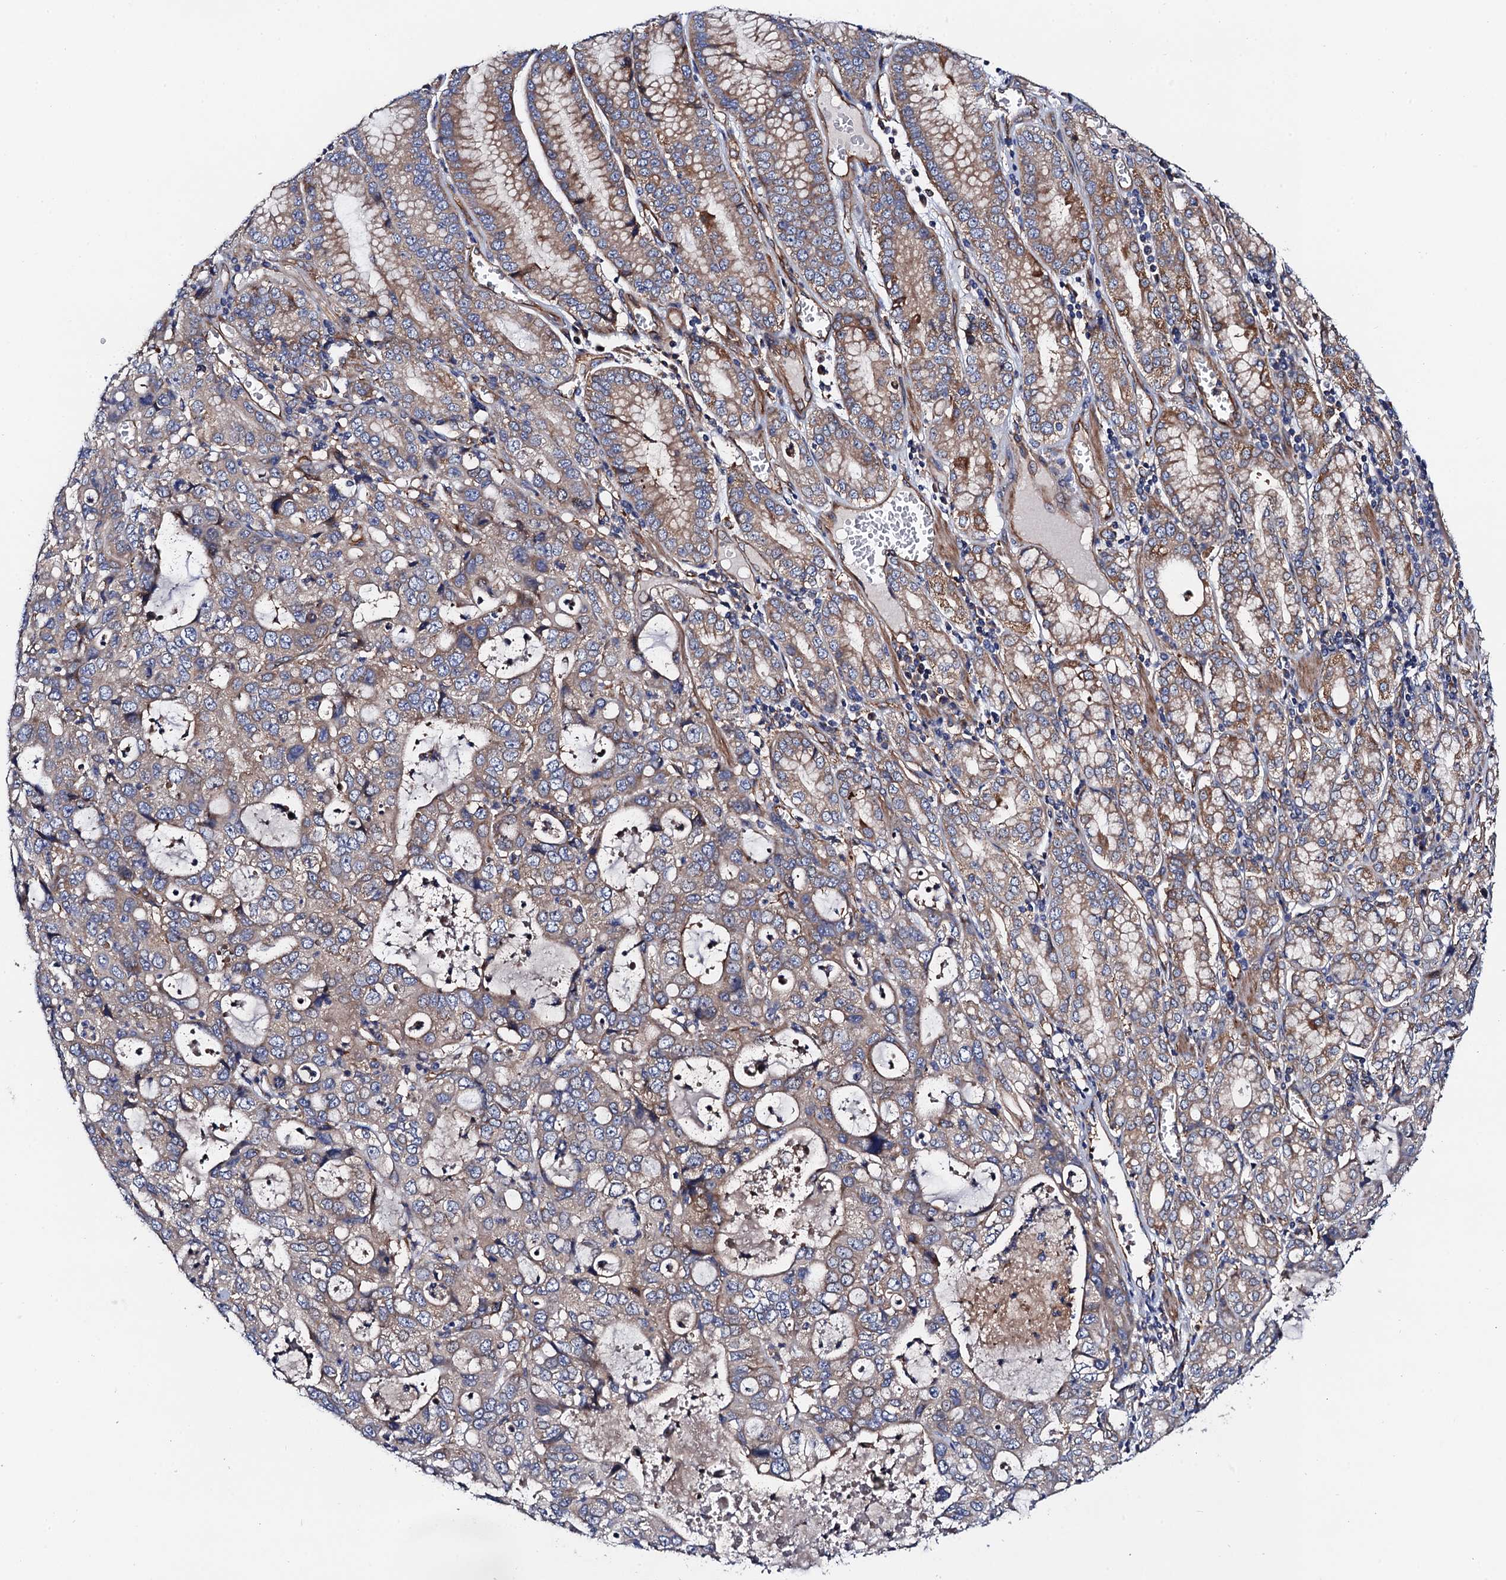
{"staining": {"intensity": "weak", "quantity": "<25%", "location": "cytoplasmic/membranous"}, "tissue": "stomach cancer", "cell_type": "Tumor cells", "image_type": "cancer", "snomed": [{"axis": "morphology", "description": "Adenocarcinoma, NOS"}, {"axis": "topography", "description": "Stomach, upper"}], "caption": "Immunohistochemistry image of neoplastic tissue: human stomach adenocarcinoma stained with DAB displays no significant protein staining in tumor cells.", "gene": "MRPL48", "patient": {"sex": "female", "age": 52}}